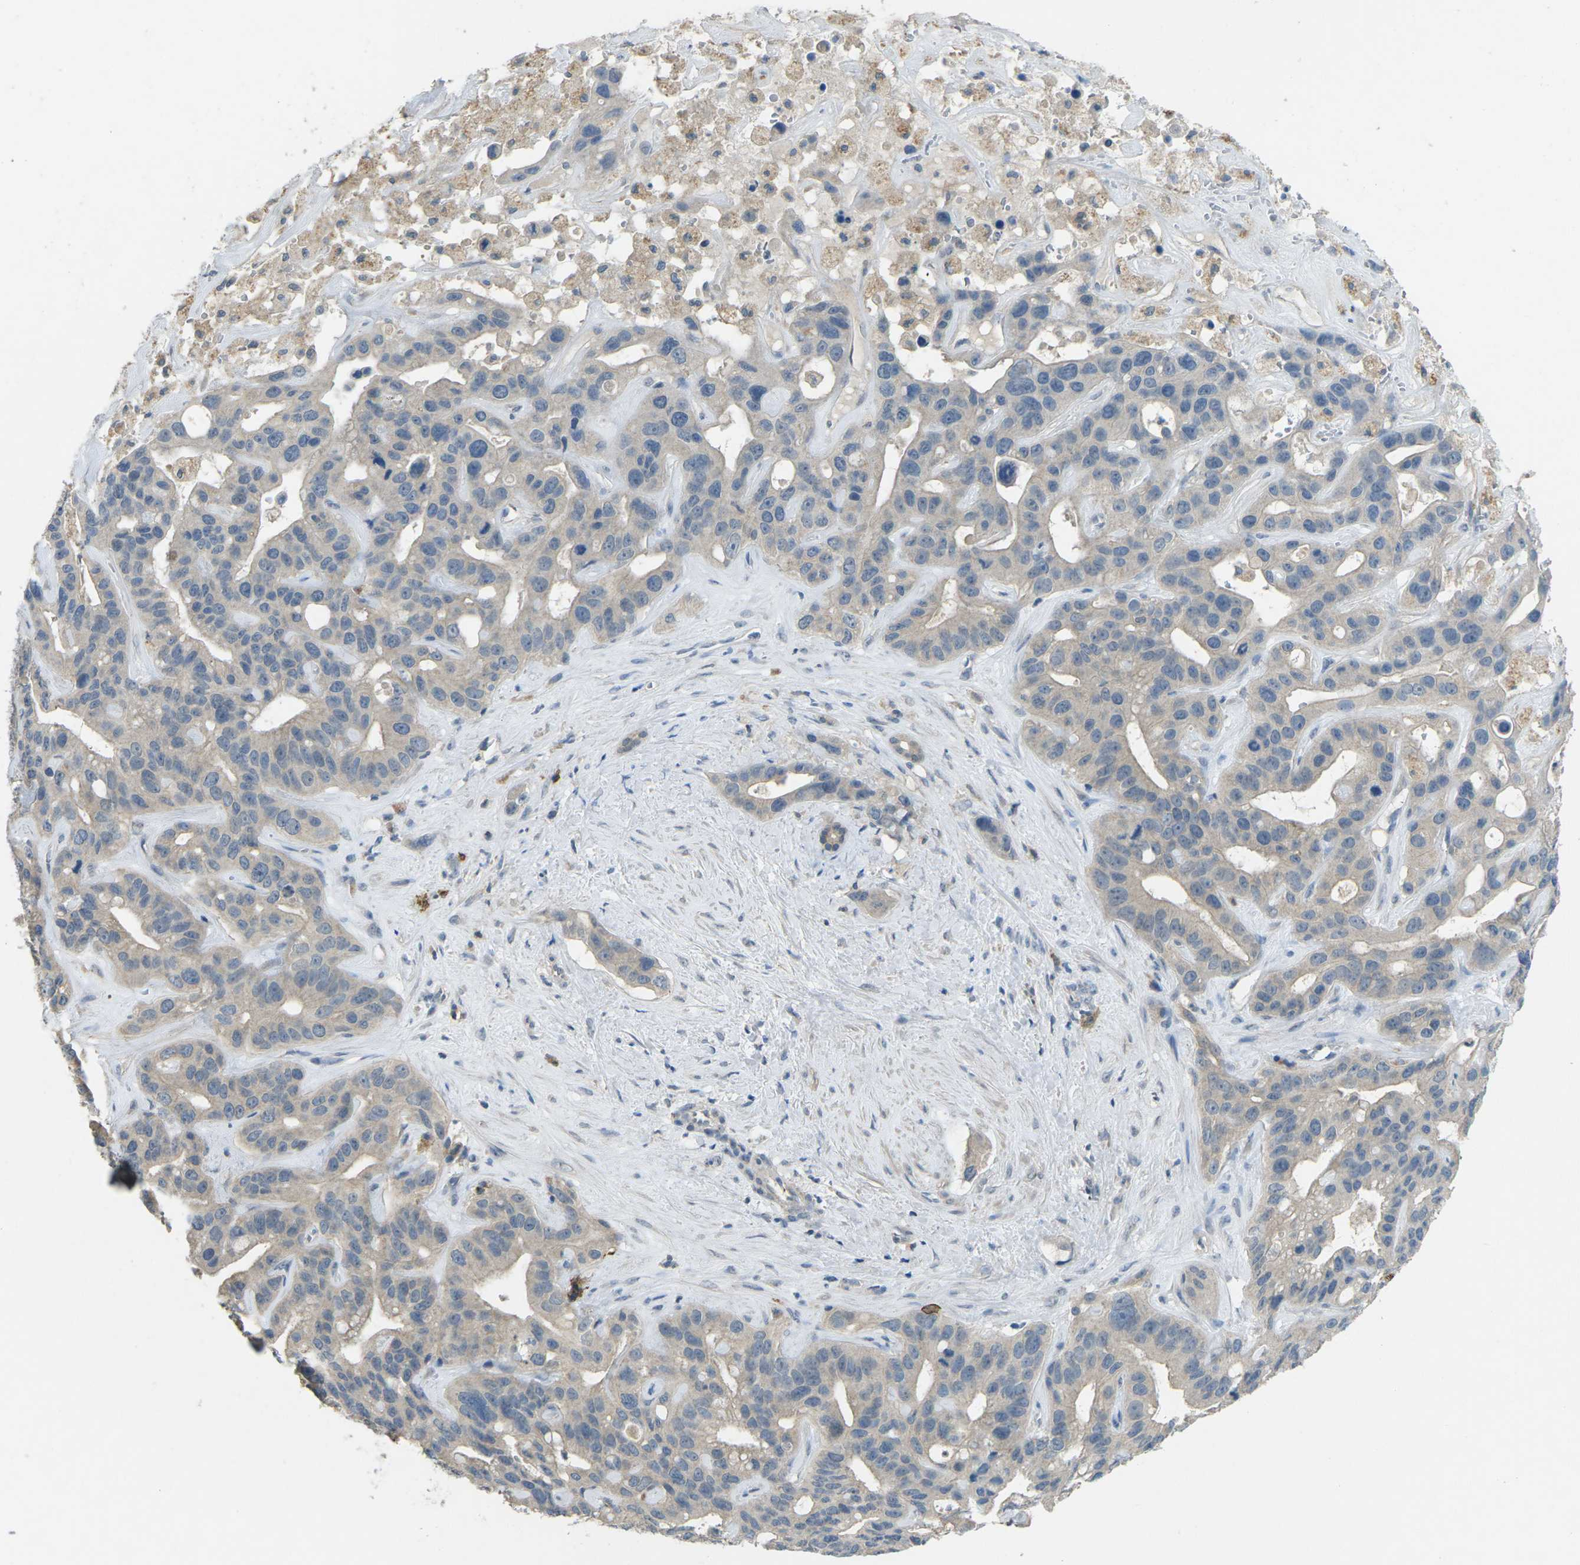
{"staining": {"intensity": "weak", "quantity": "25%-75%", "location": "cytoplasmic/membranous"}, "tissue": "liver cancer", "cell_type": "Tumor cells", "image_type": "cancer", "snomed": [{"axis": "morphology", "description": "Cholangiocarcinoma"}, {"axis": "topography", "description": "Liver"}], "caption": "Liver cancer (cholangiocarcinoma) stained for a protein (brown) shows weak cytoplasmic/membranous positive staining in about 25%-75% of tumor cells.", "gene": "CD19", "patient": {"sex": "female", "age": 65}}